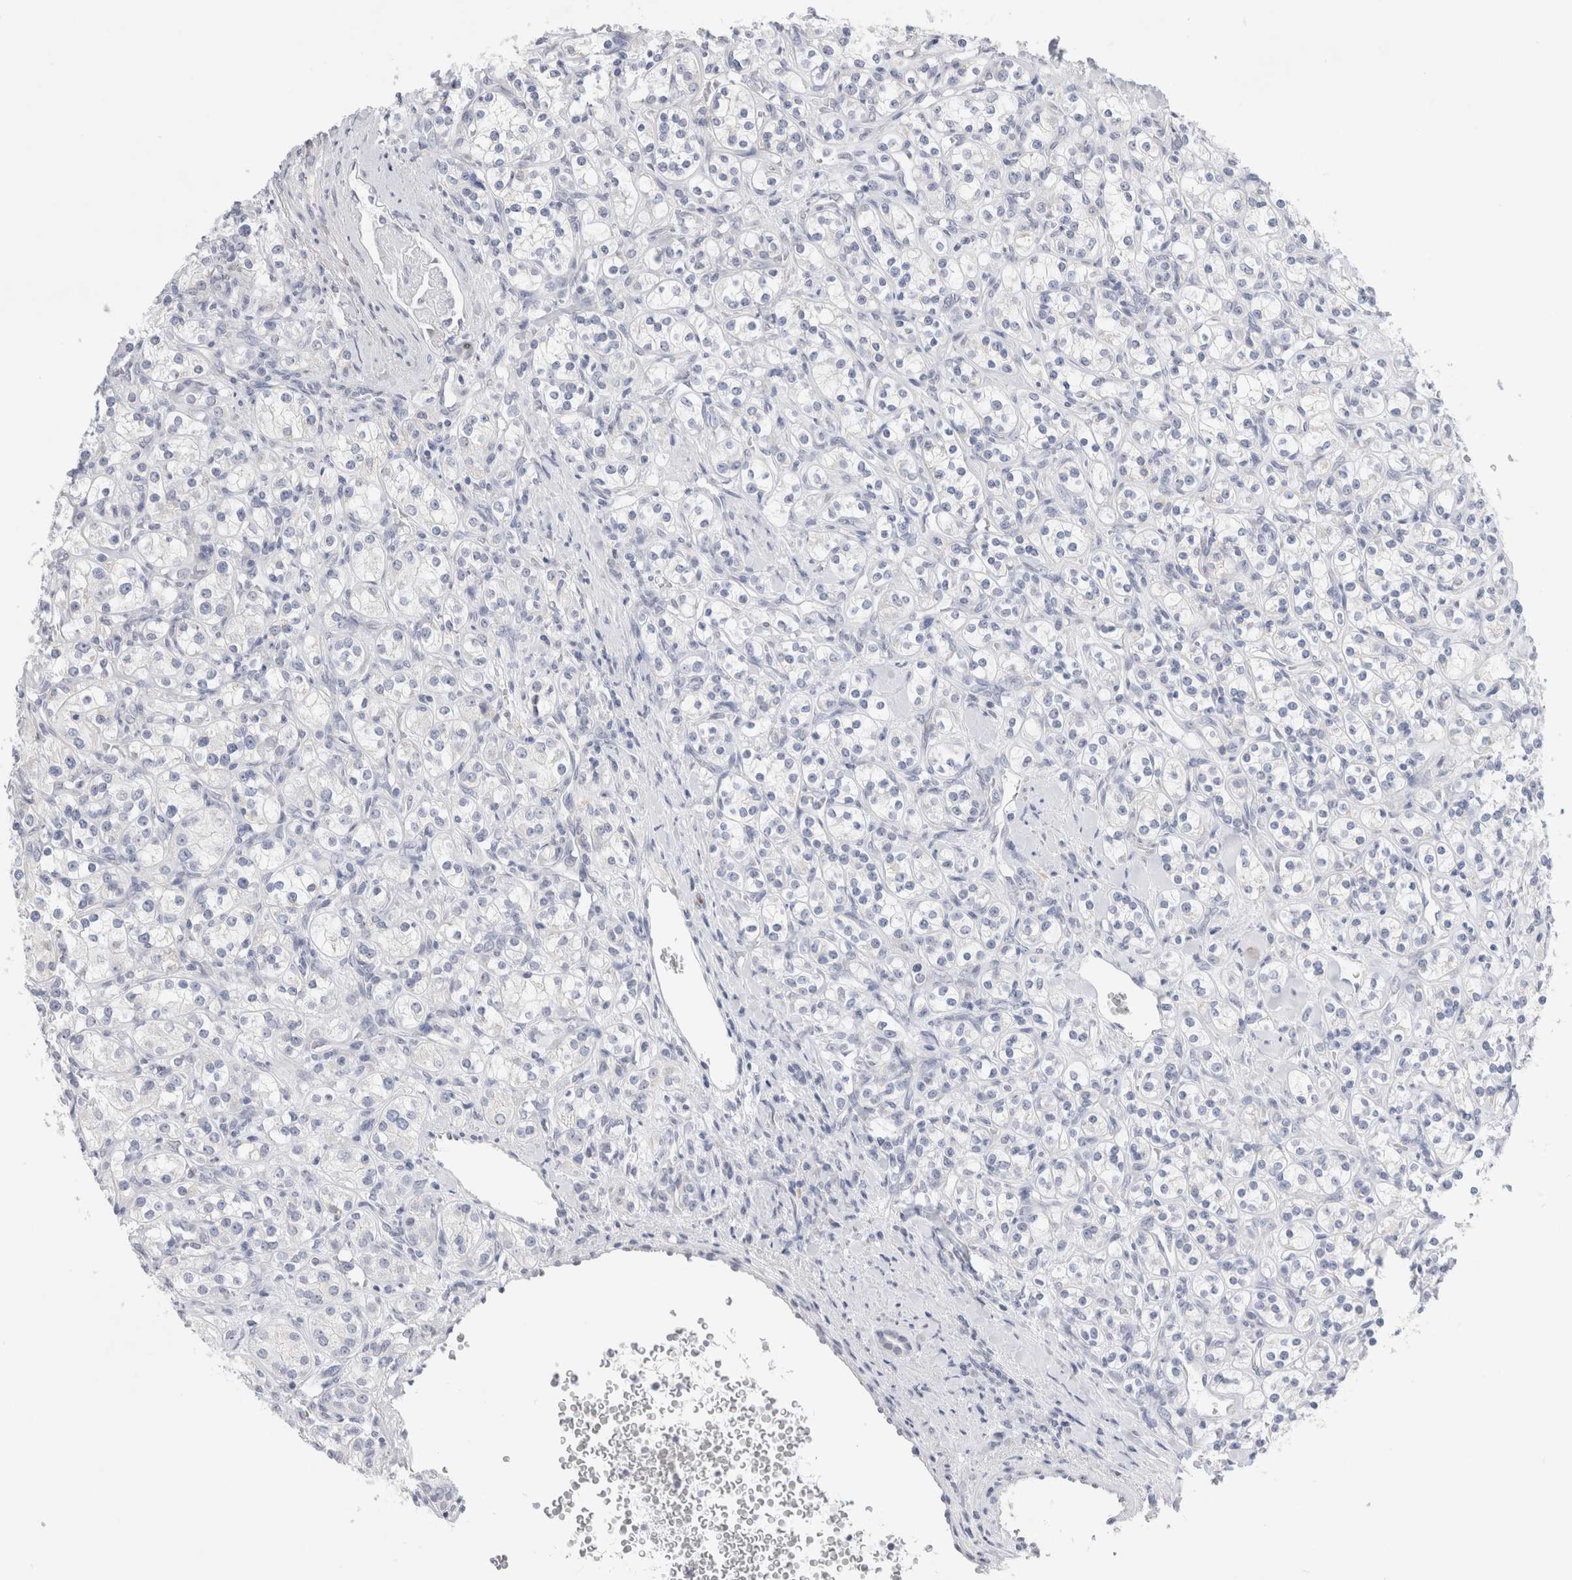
{"staining": {"intensity": "negative", "quantity": "none", "location": "none"}, "tissue": "renal cancer", "cell_type": "Tumor cells", "image_type": "cancer", "snomed": [{"axis": "morphology", "description": "Adenocarcinoma, NOS"}, {"axis": "topography", "description": "Kidney"}], "caption": "High power microscopy photomicrograph of an immunohistochemistry (IHC) micrograph of adenocarcinoma (renal), revealing no significant expression in tumor cells.", "gene": "SLC22A12", "patient": {"sex": "male", "age": 77}}